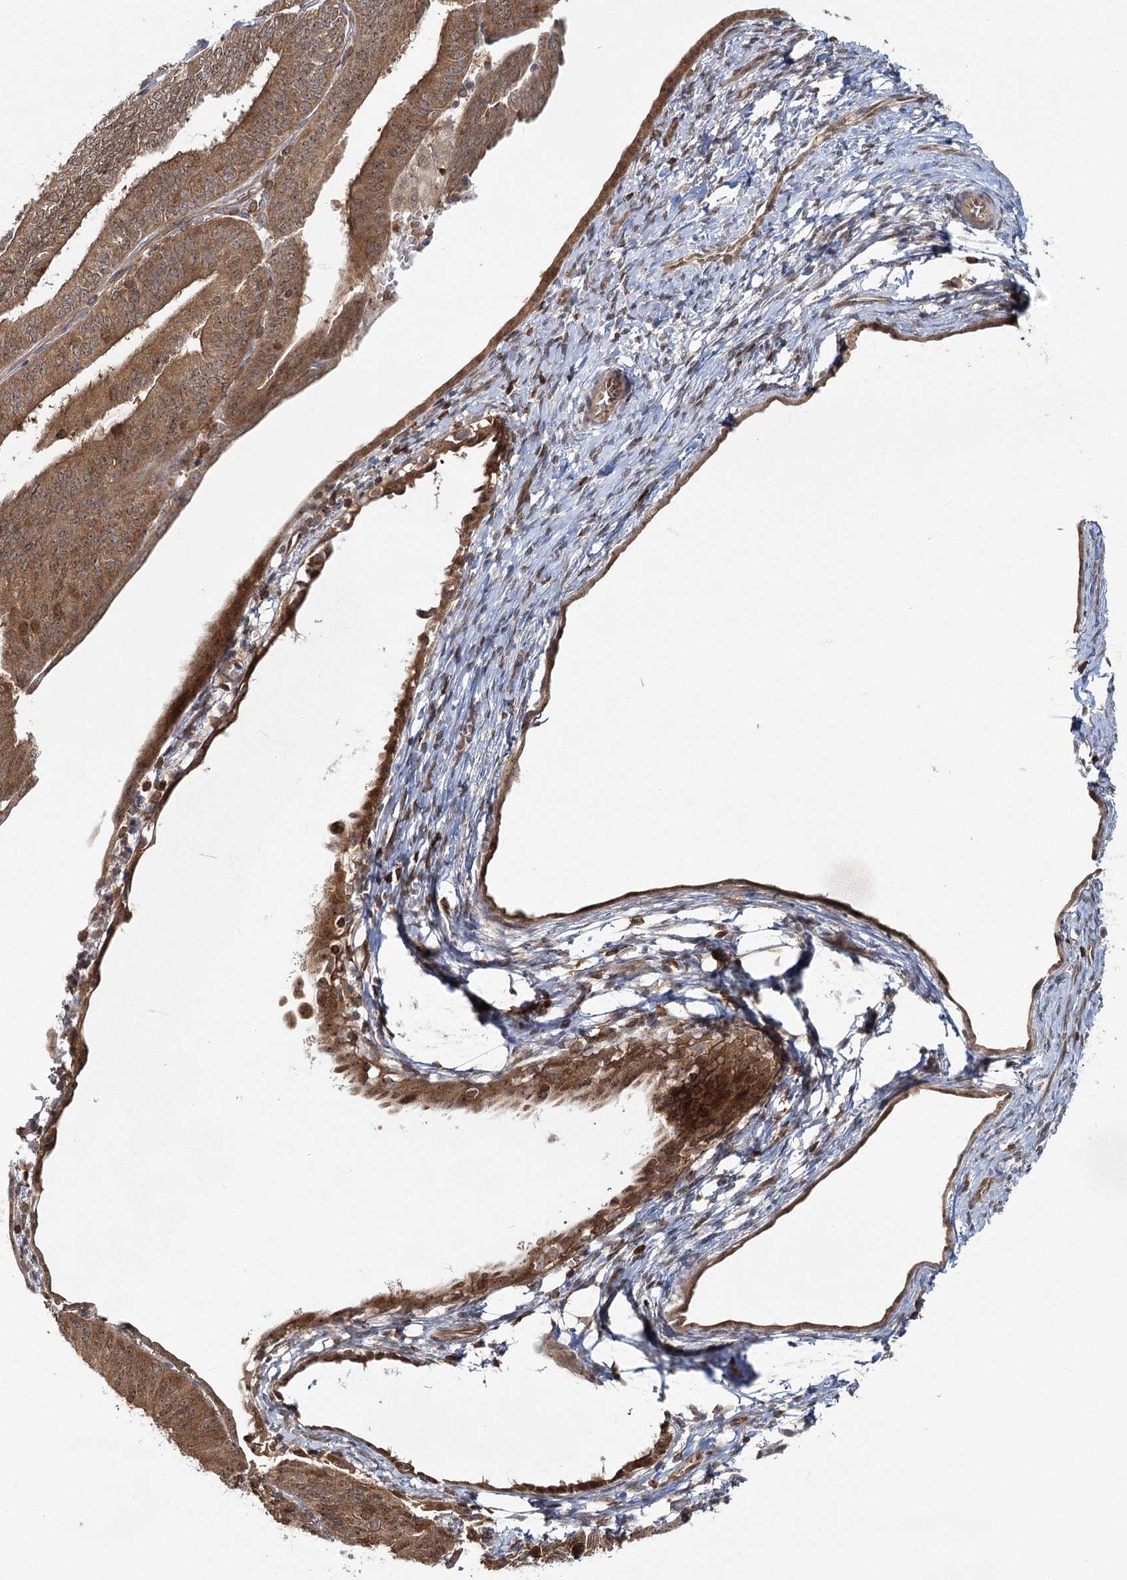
{"staining": {"intensity": "moderate", "quantity": ">75%", "location": "cytoplasmic/membranous"}, "tissue": "endometrial cancer", "cell_type": "Tumor cells", "image_type": "cancer", "snomed": [{"axis": "morphology", "description": "Adenocarcinoma, NOS"}, {"axis": "topography", "description": "Endometrium"}], "caption": "Endometrial cancer (adenocarcinoma) tissue shows moderate cytoplasmic/membranous staining in approximately >75% of tumor cells, visualized by immunohistochemistry.", "gene": "FAM120B", "patient": {"sex": "female", "age": 58}}